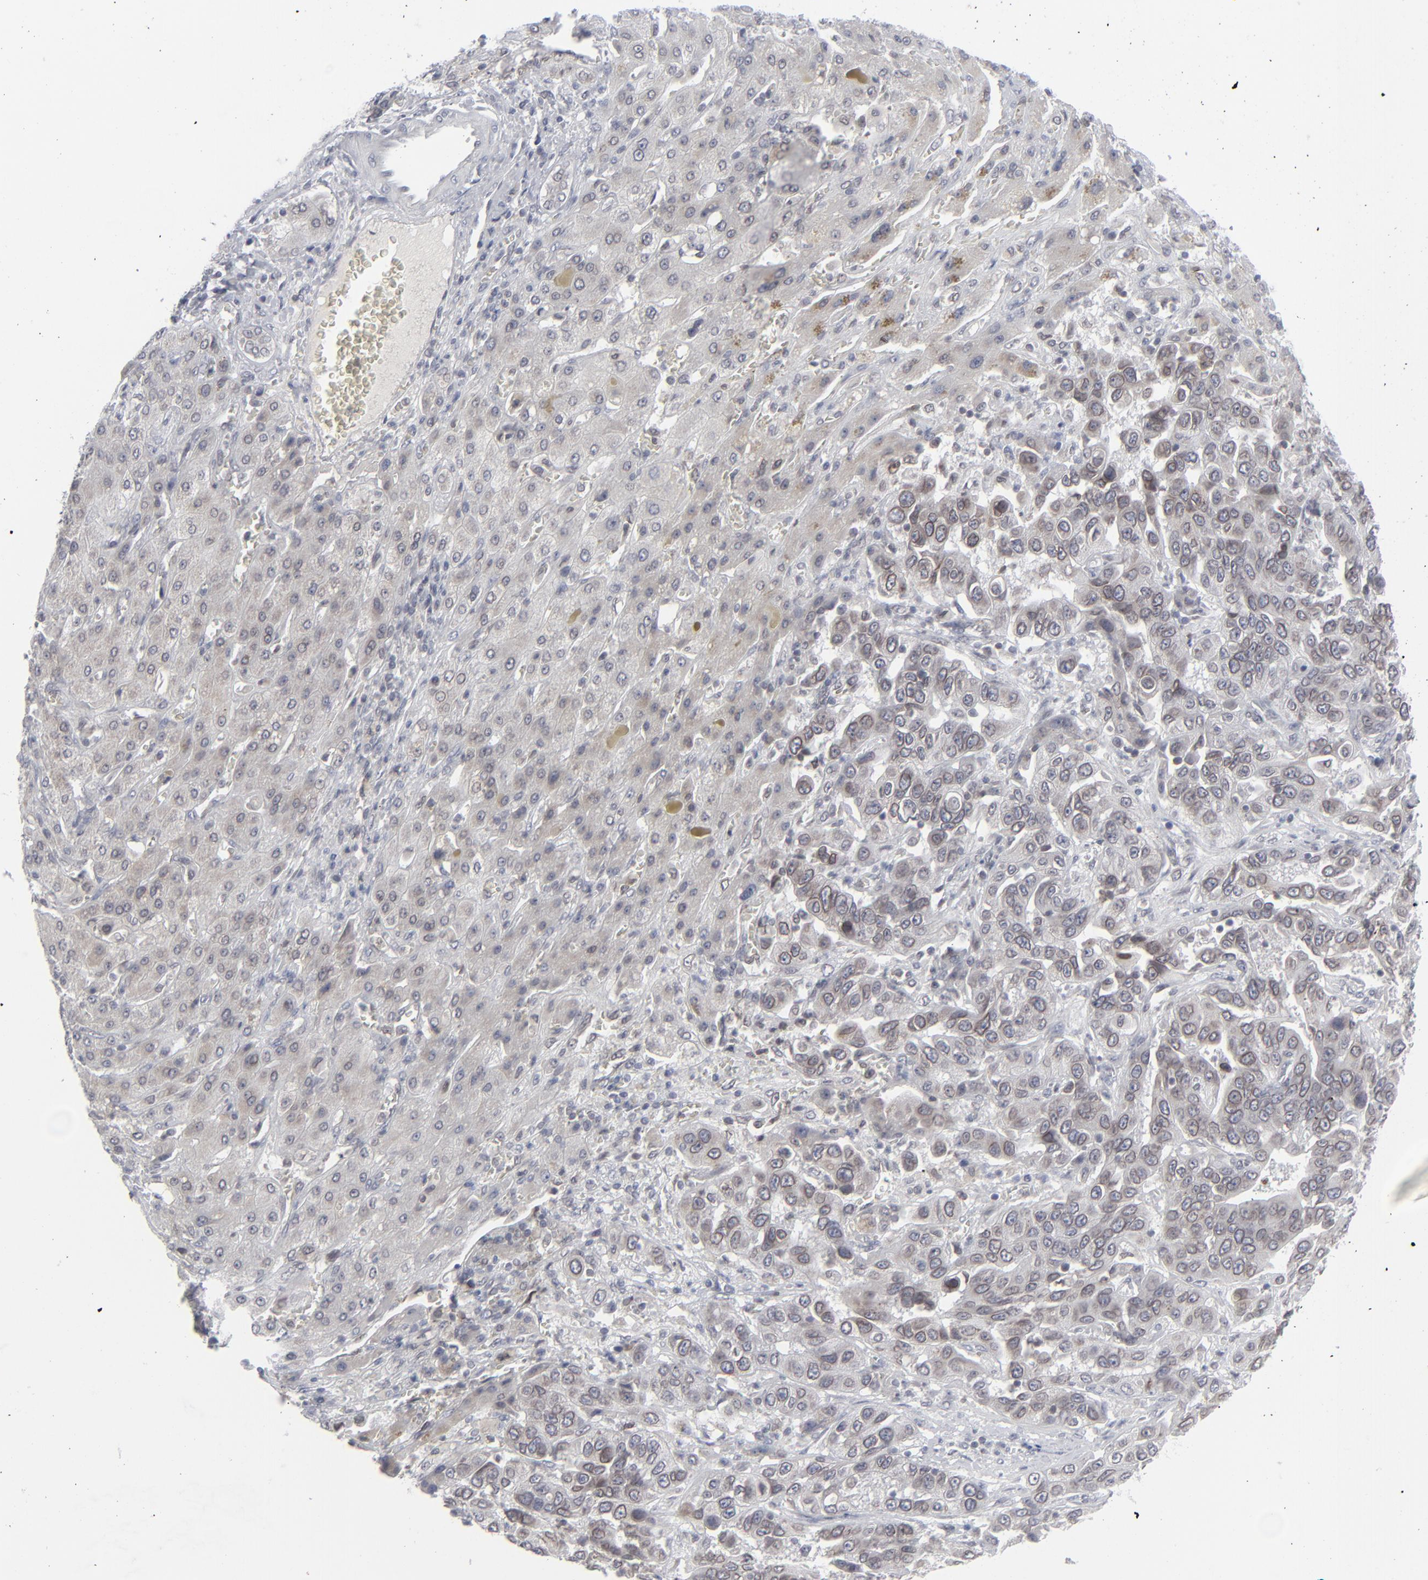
{"staining": {"intensity": "weak", "quantity": "<25%", "location": "cytoplasmic/membranous"}, "tissue": "liver cancer", "cell_type": "Tumor cells", "image_type": "cancer", "snomed": [{"axis": "morphology", "description": "Cholangiocarcinoma"}, {"axis": "topography", "description": "Liver"}], "caption": "This is a micrograph of immunohistochemistry (IHC) staining of cholangiocarcinoma (liver), which shows no positivity in tumor cells. The staining was performed using DAB to visualize the protein expression in brown, while the nuclei were stained in blue with hematoxylin (Magnification: 20x).", "gene": "NUP88", "patient": {"sex": "female", "age": 52}}